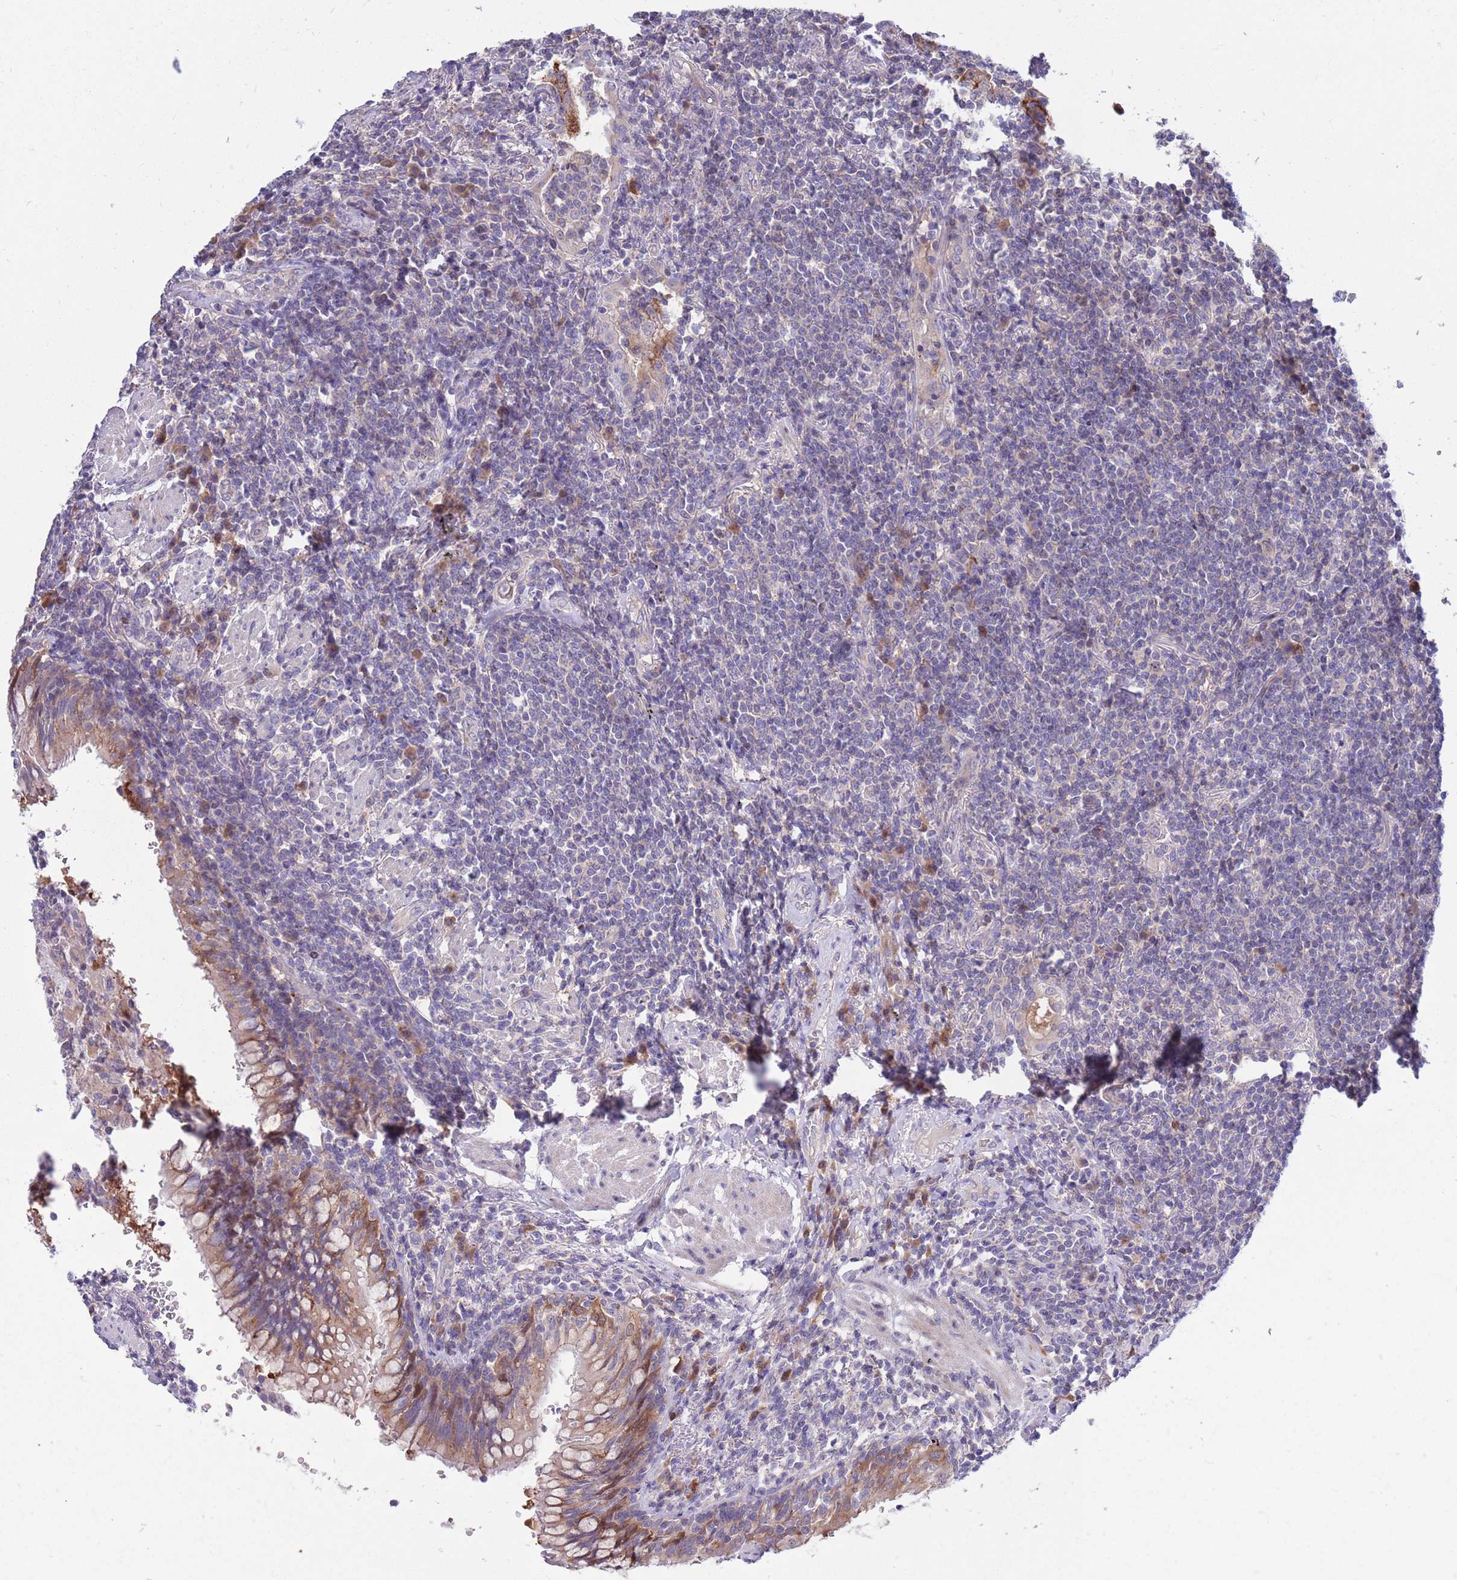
{"staining": {"intensity": "negative", "quantity": "none", "location": "none"}, "tissue": "lymphoma", "cell_type": "Tumor cells", "image_type": "cancer", "snomed": [{"axis": "morphology", "description": "Malignant lymphoma, non-Hodgkin's type, Low grade"}, {"axis": "topography", "description": "Lung"}], "caption": "Immunohistochemistry (IHC) of lymphoma displays no staining in tumor cells.", "gene": "KLHL29", "patient": {"sex": "female", "age": 71}}